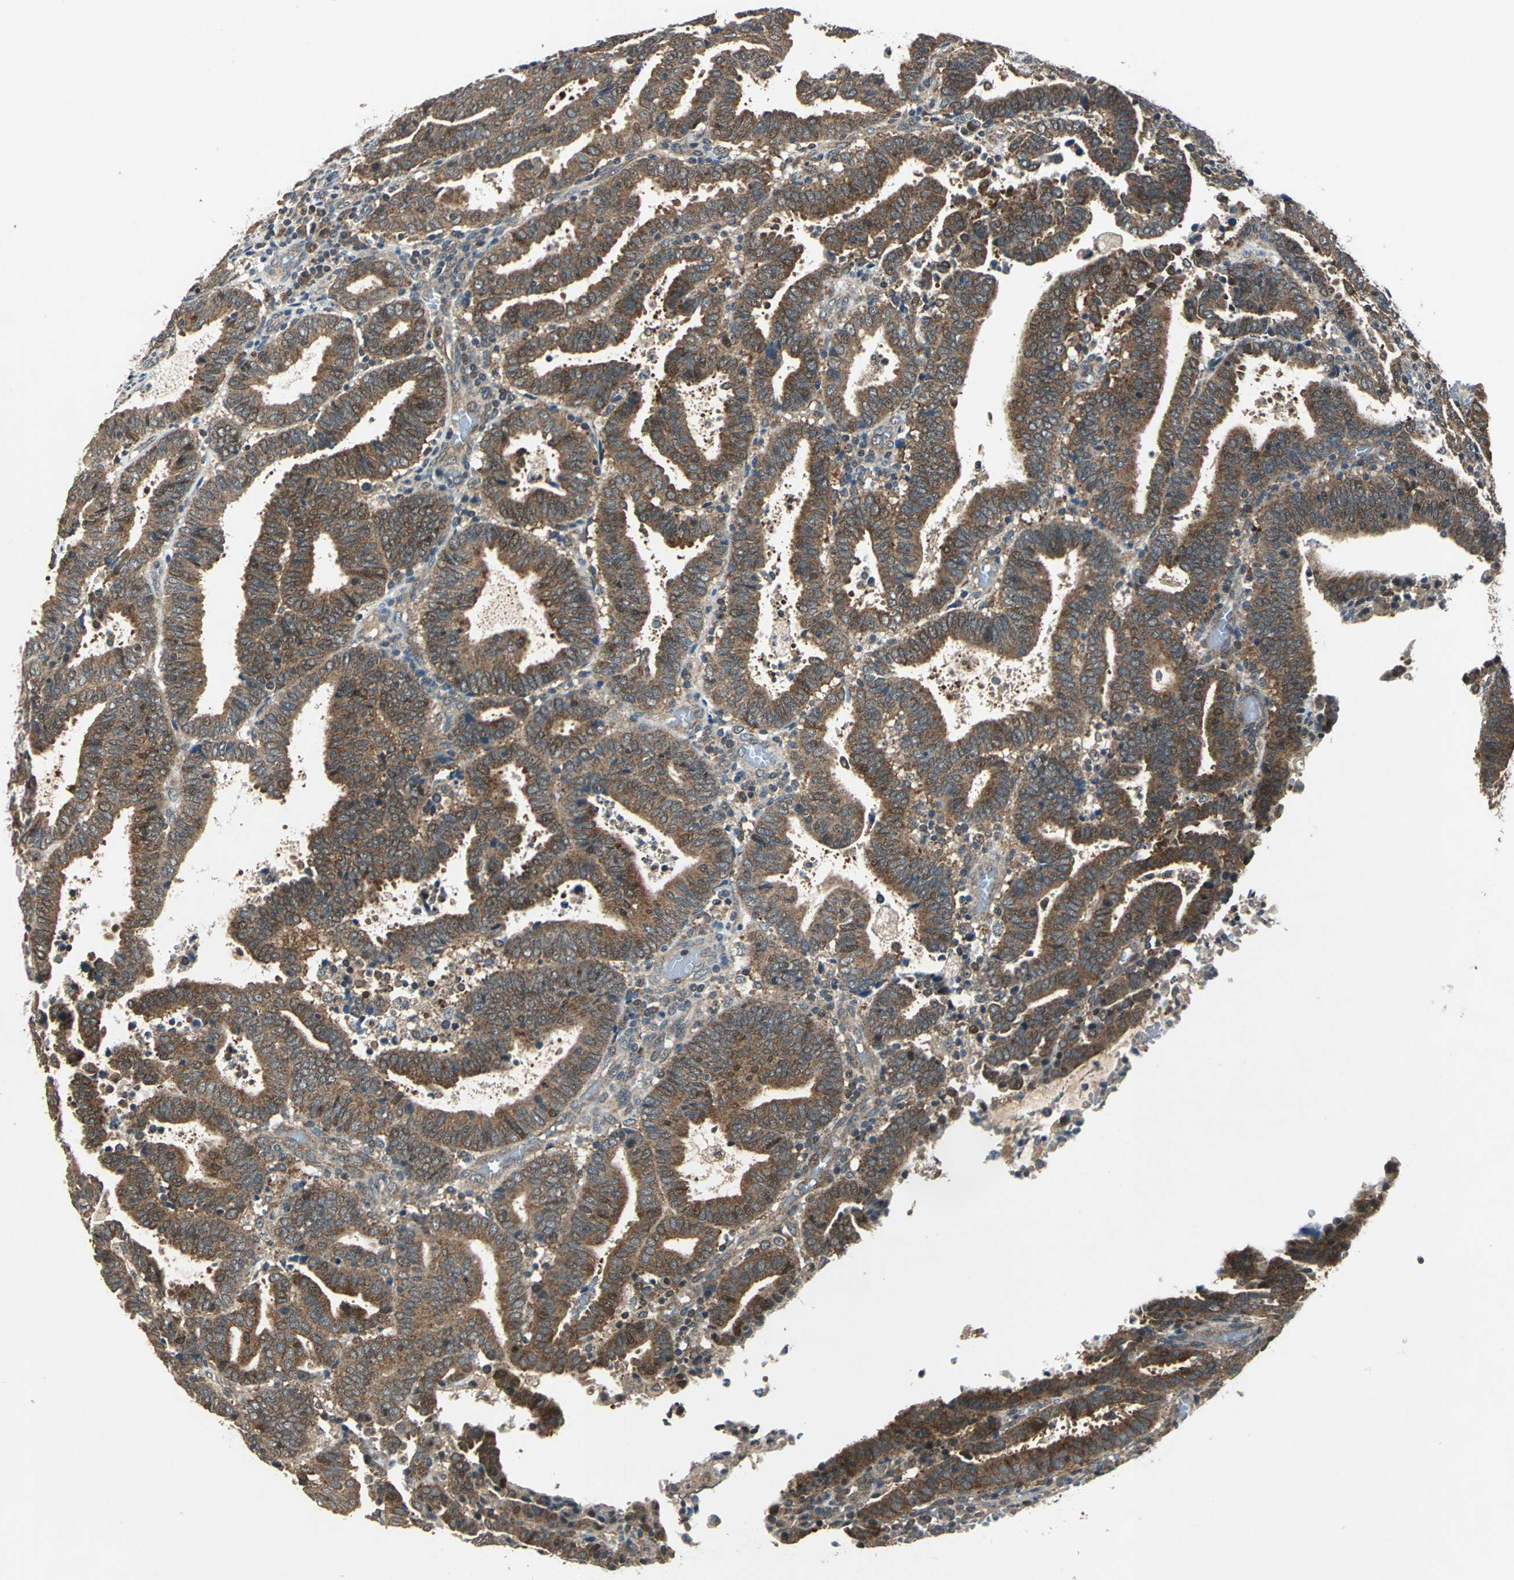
{"staining": {"intensity": "strong", "quantity": ">75%", "location": "cytoplasmic/membranous"}, "tissue": "endometrial cancer", "cell_type": "Tumor cells", "image_type": "cancer", "snomed": [{"axis": "morphology", "description": "Adenocarcinoma, NOS"}, {"axis": "topography", "description": "Uterus"}], "caption": "A brown stain labels strong cytoplasmic/membranous expression of a protein in human endometrial adenocarcinoma tumor cells.", "gene": "AHSA1", "patient": {"sex": "female", "age": 83}}